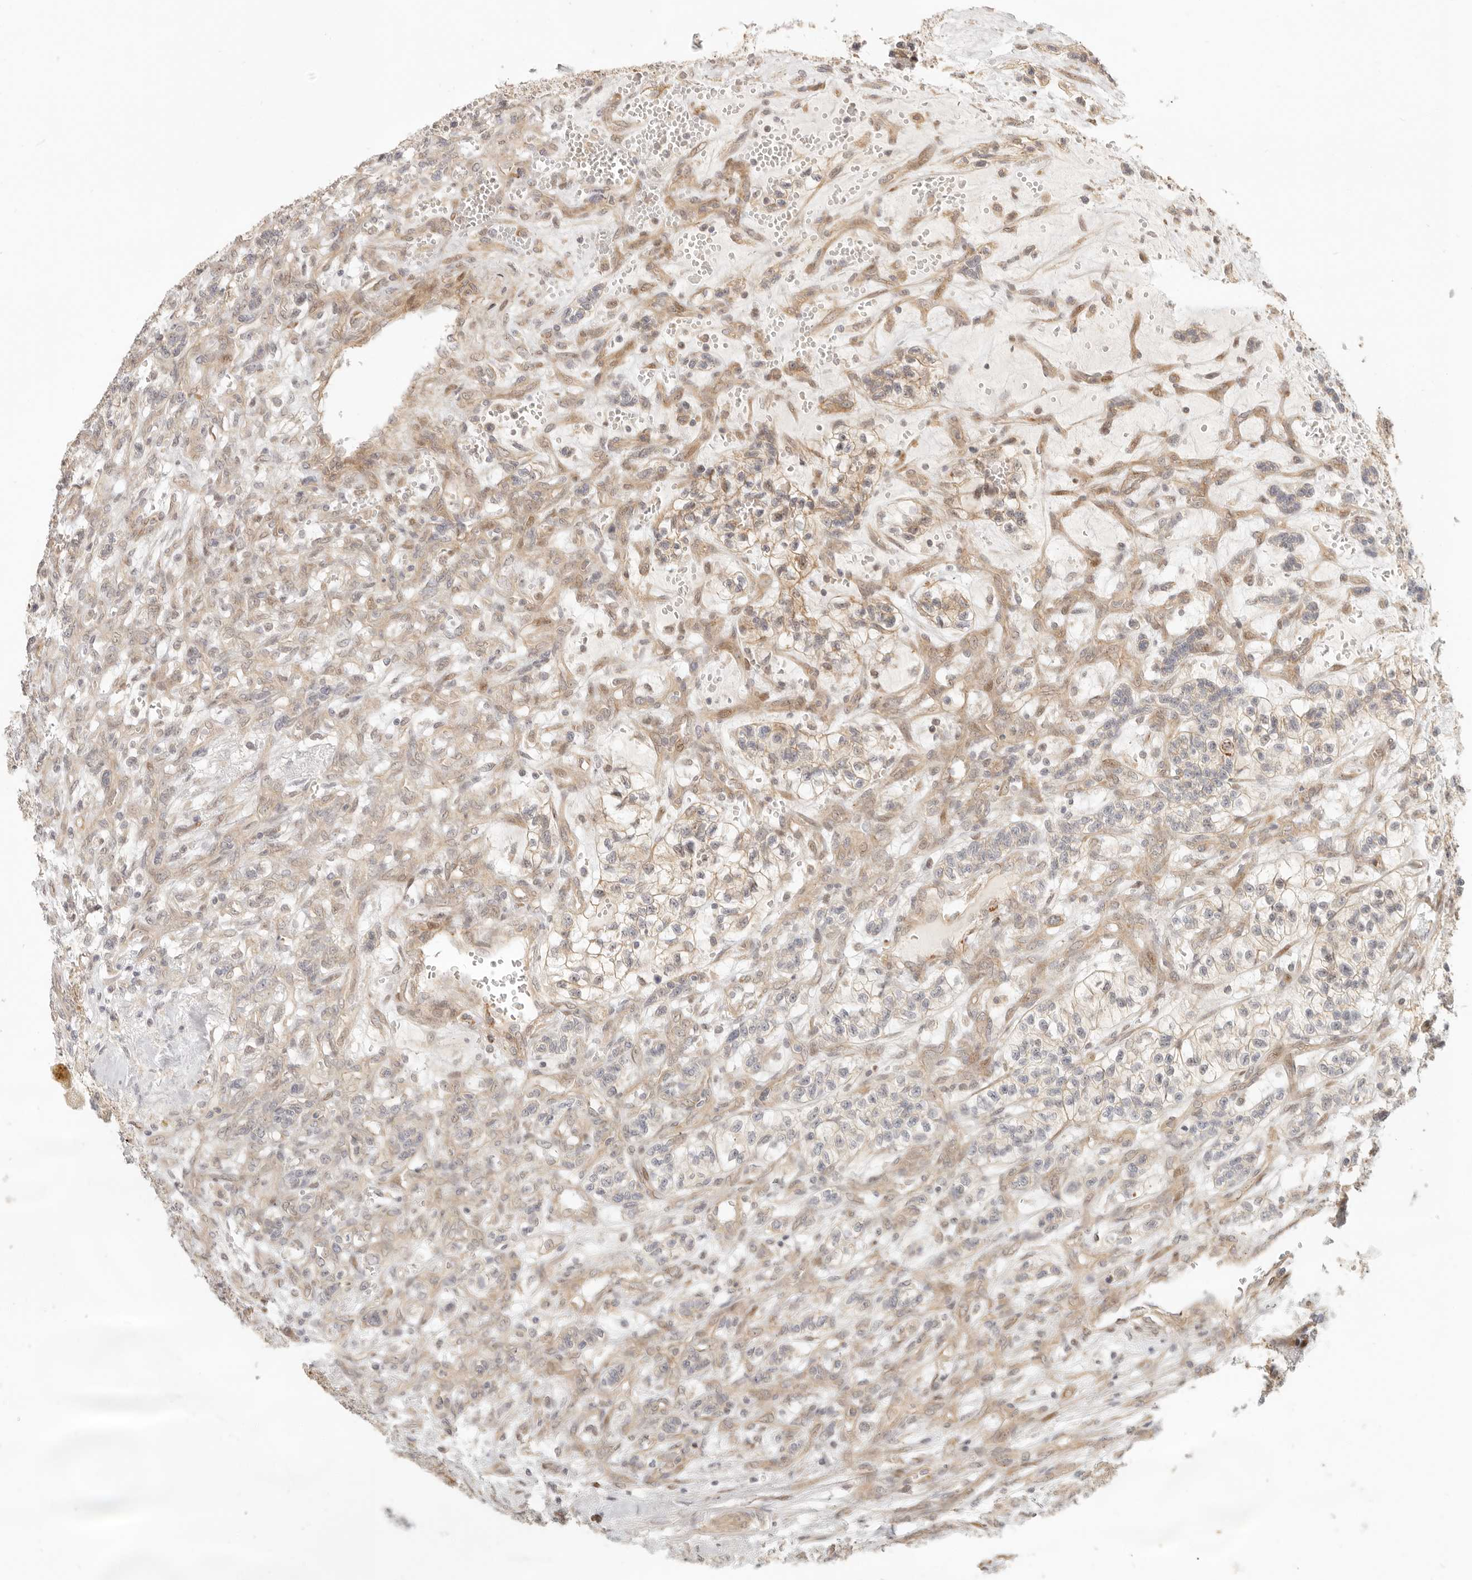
{"staining": {"intensity": "weak", "quantity": "25%-75%", "location": "cytoplasmic/membranous"}, "tissue": "renal cancer", "cell_type": "Tumor cells", "image_type": "cancer", "snomed": [{"axis": "morphology", "description": "Adenocarcinoma, NOS"}, {"axis": "topography", "description": "Kidney"}], "caption": "Approximately 25%-75% of tumor cells in human renal cancer (adenocarcinoma) exhibit weak cytoplasmic/membranous protein positivity as visualized by brown immunohistochemical staining.", "gene": "TUFT1", "patient": {"sex": "female", "age": 57}}